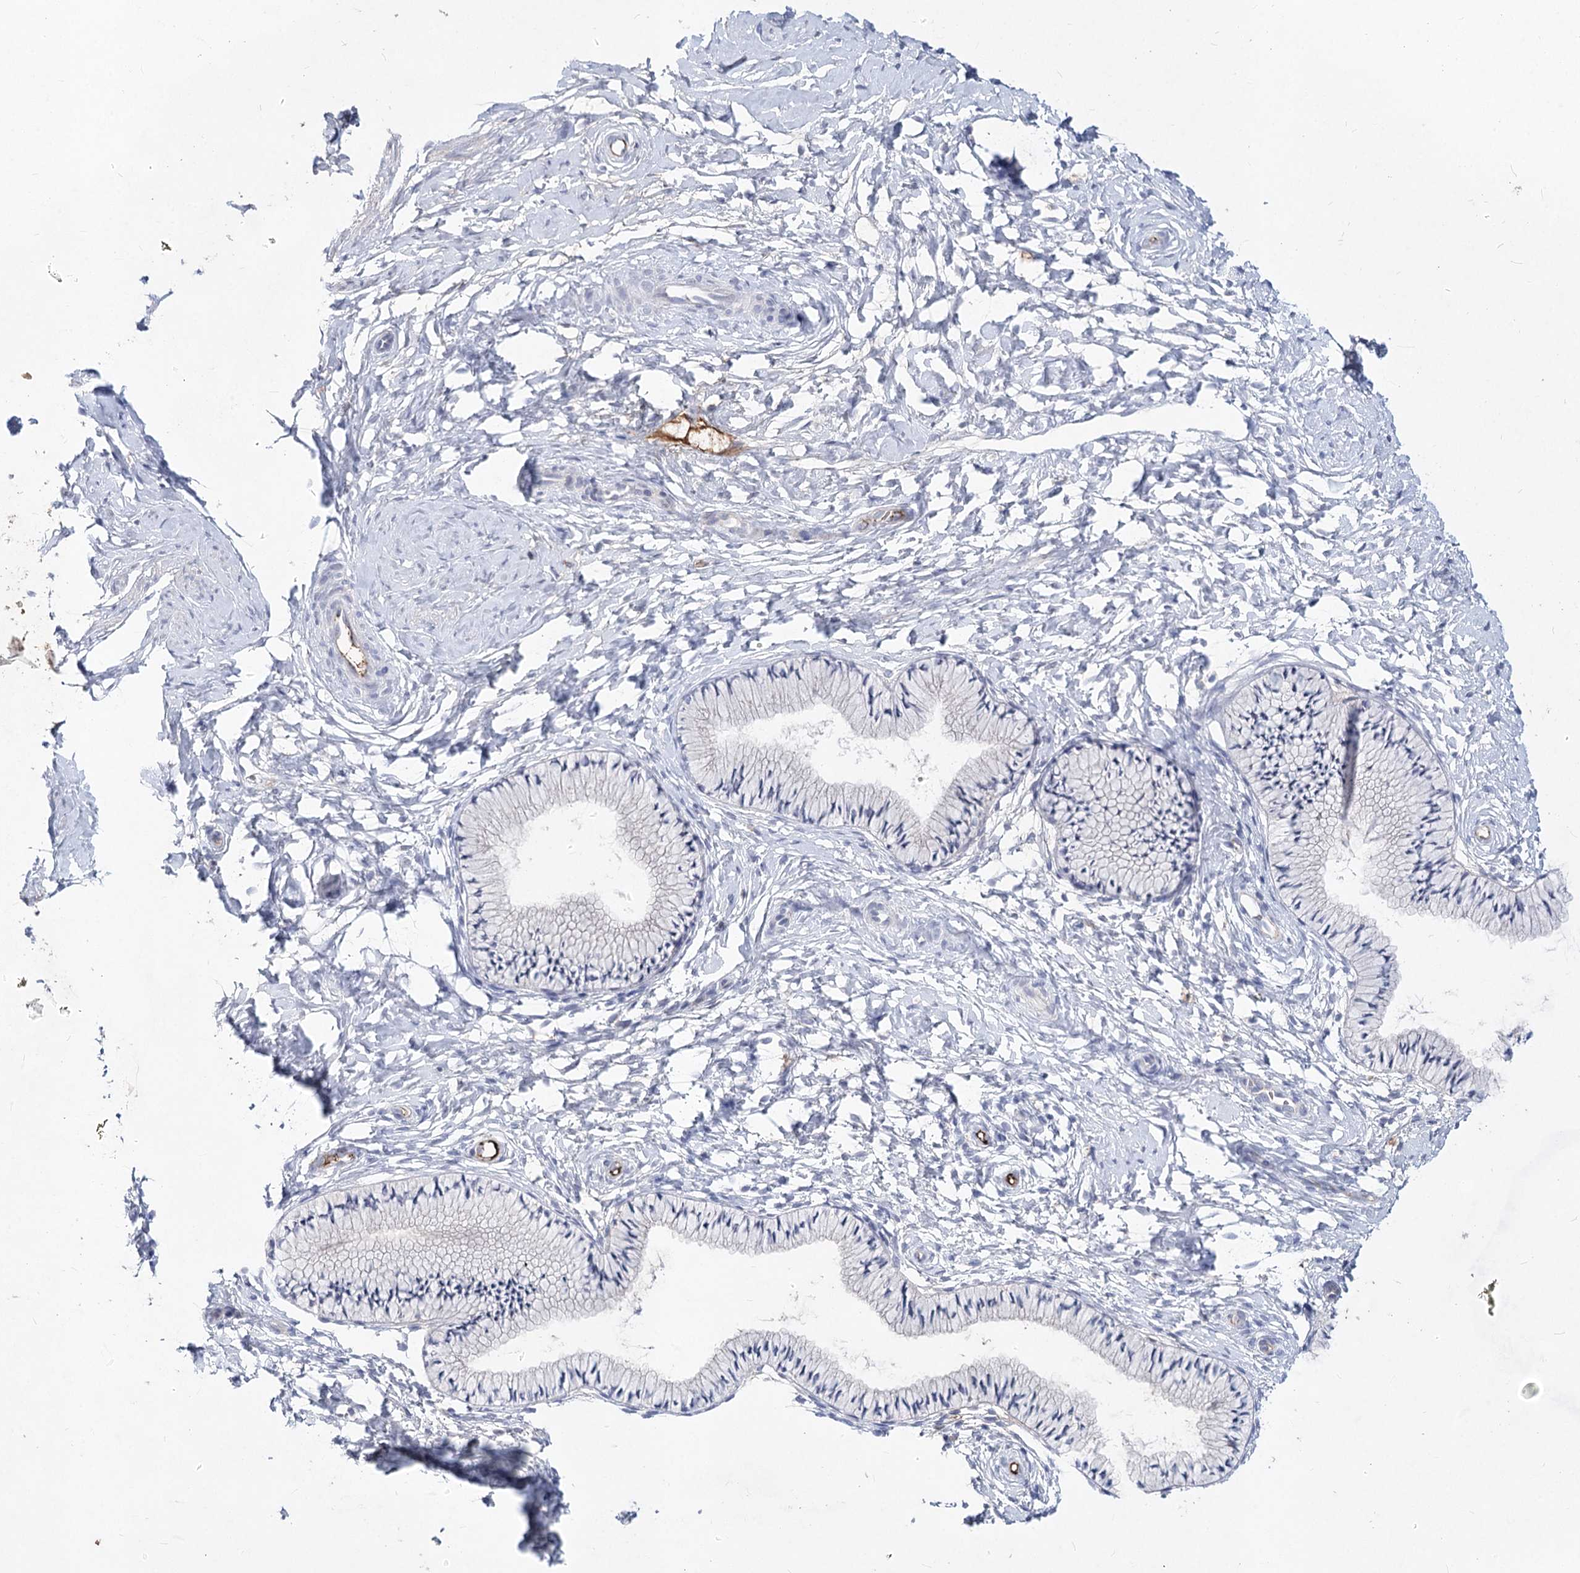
{"staining": {"intensity": "negative", "quantity": "none", "location": "none"}, "tissue": "cervix", "cell_type": "Glandular cells", "image_type": "normal", "snomed": [{"axis": "morphology", "description": "Normal tissue, NOS"}, {"axis": "topography", "description": "Cervix"}], "caption": "The immunohistochemistry image has no significant expression in glandular cells of cervix.", "gene": "TASOR2", "patient": {"sex": "female", "age": 33}}